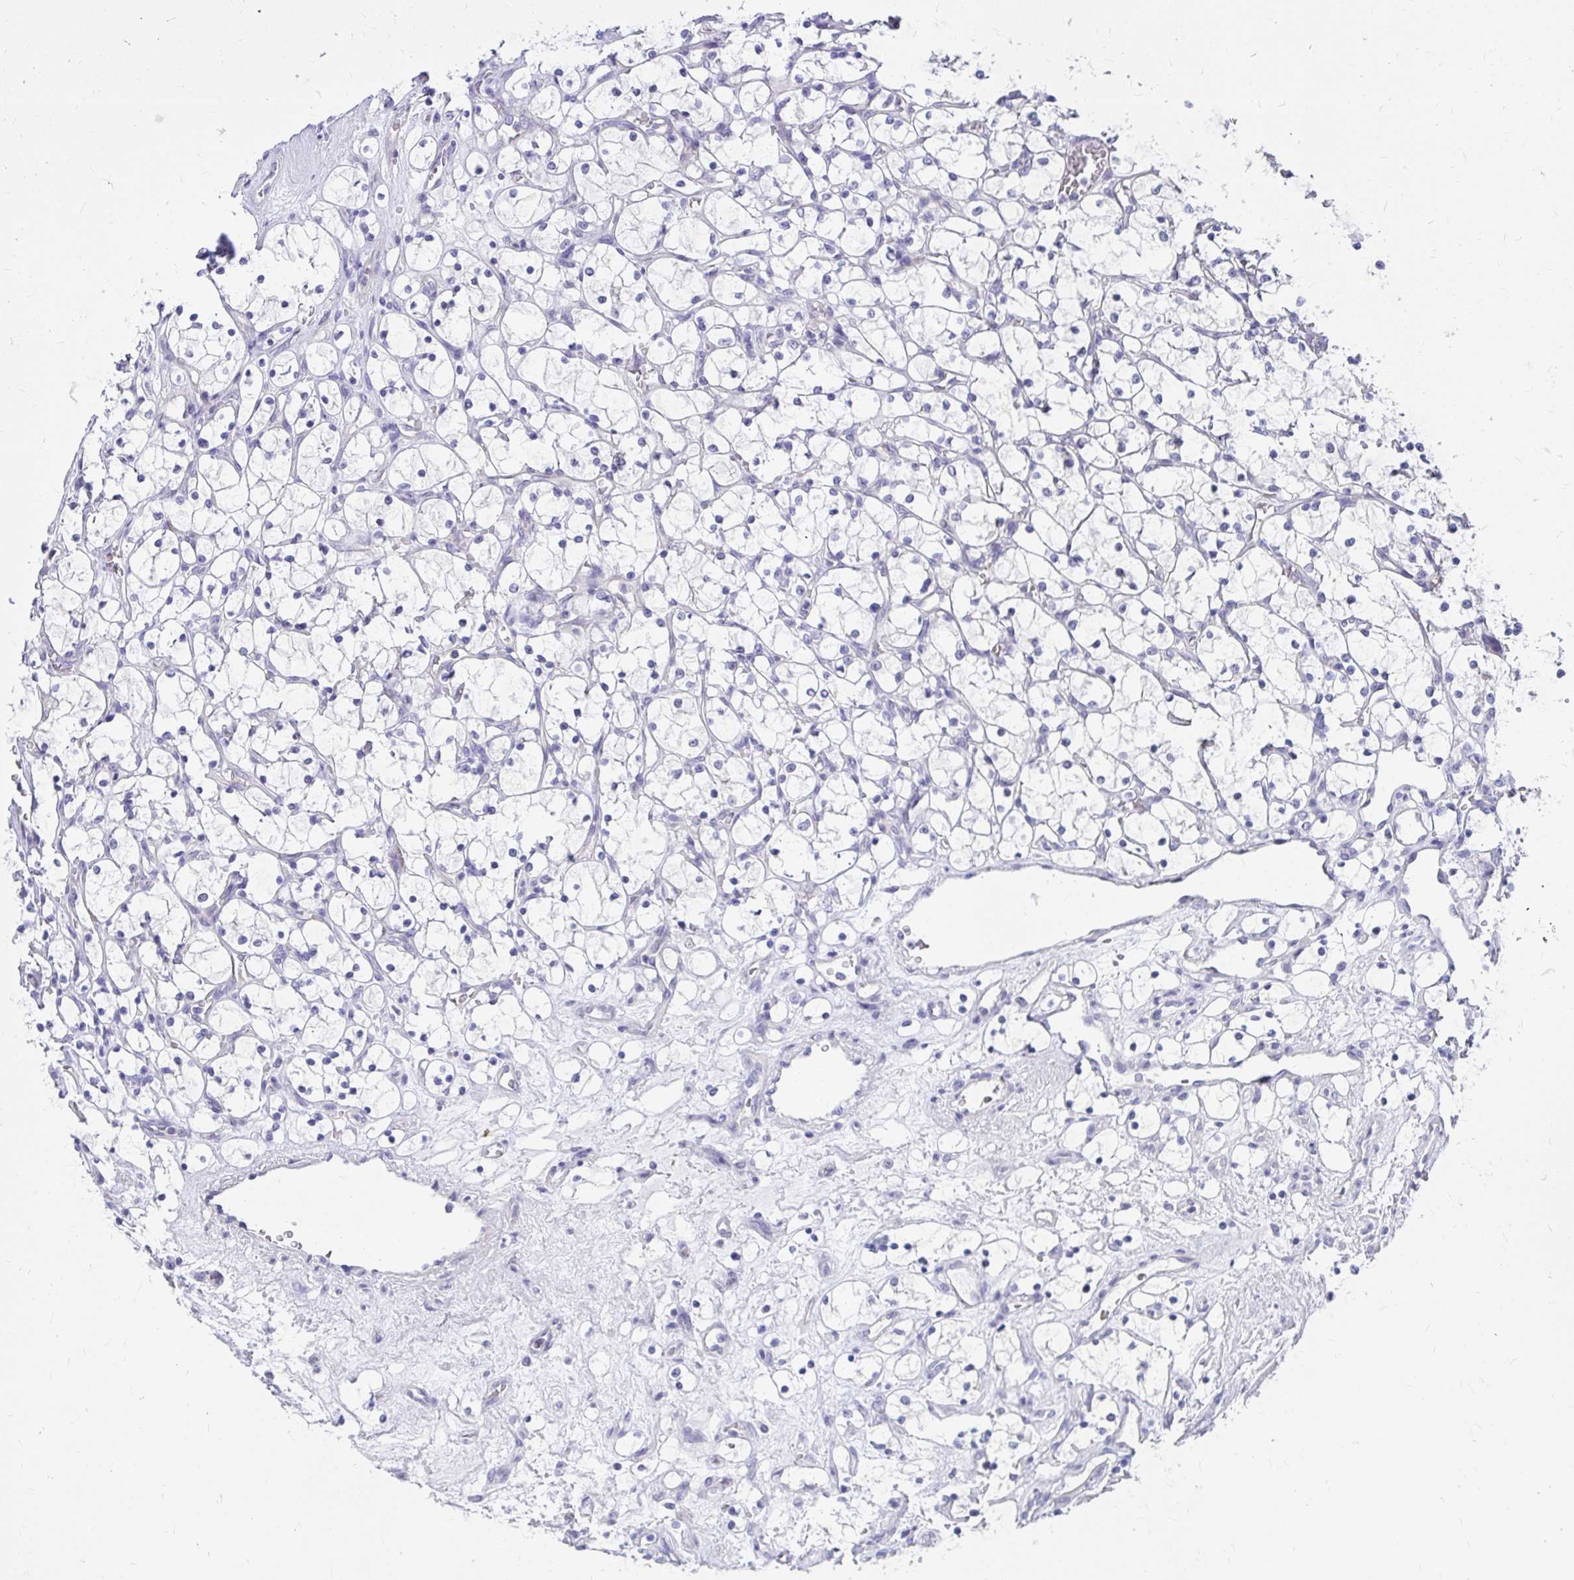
{"staining": {"intensity": "negative", "quantity": "none", "location": "none"}, "tissue": "renal cancer", "cell_type": "Tumor cells", "image_type": "cancer", "snomed": [{"axis": "morphology", "description": "Adenocarcinoma, NOS"}, {"axis": "topography", "description": "Kidney"}], "caption": "This is a histopathology image of IHC staining of renal cancer, which shows no positivity in tumor cells.", "gene": "C19orf81", "patient": {"sex": "female", "age": 69}}